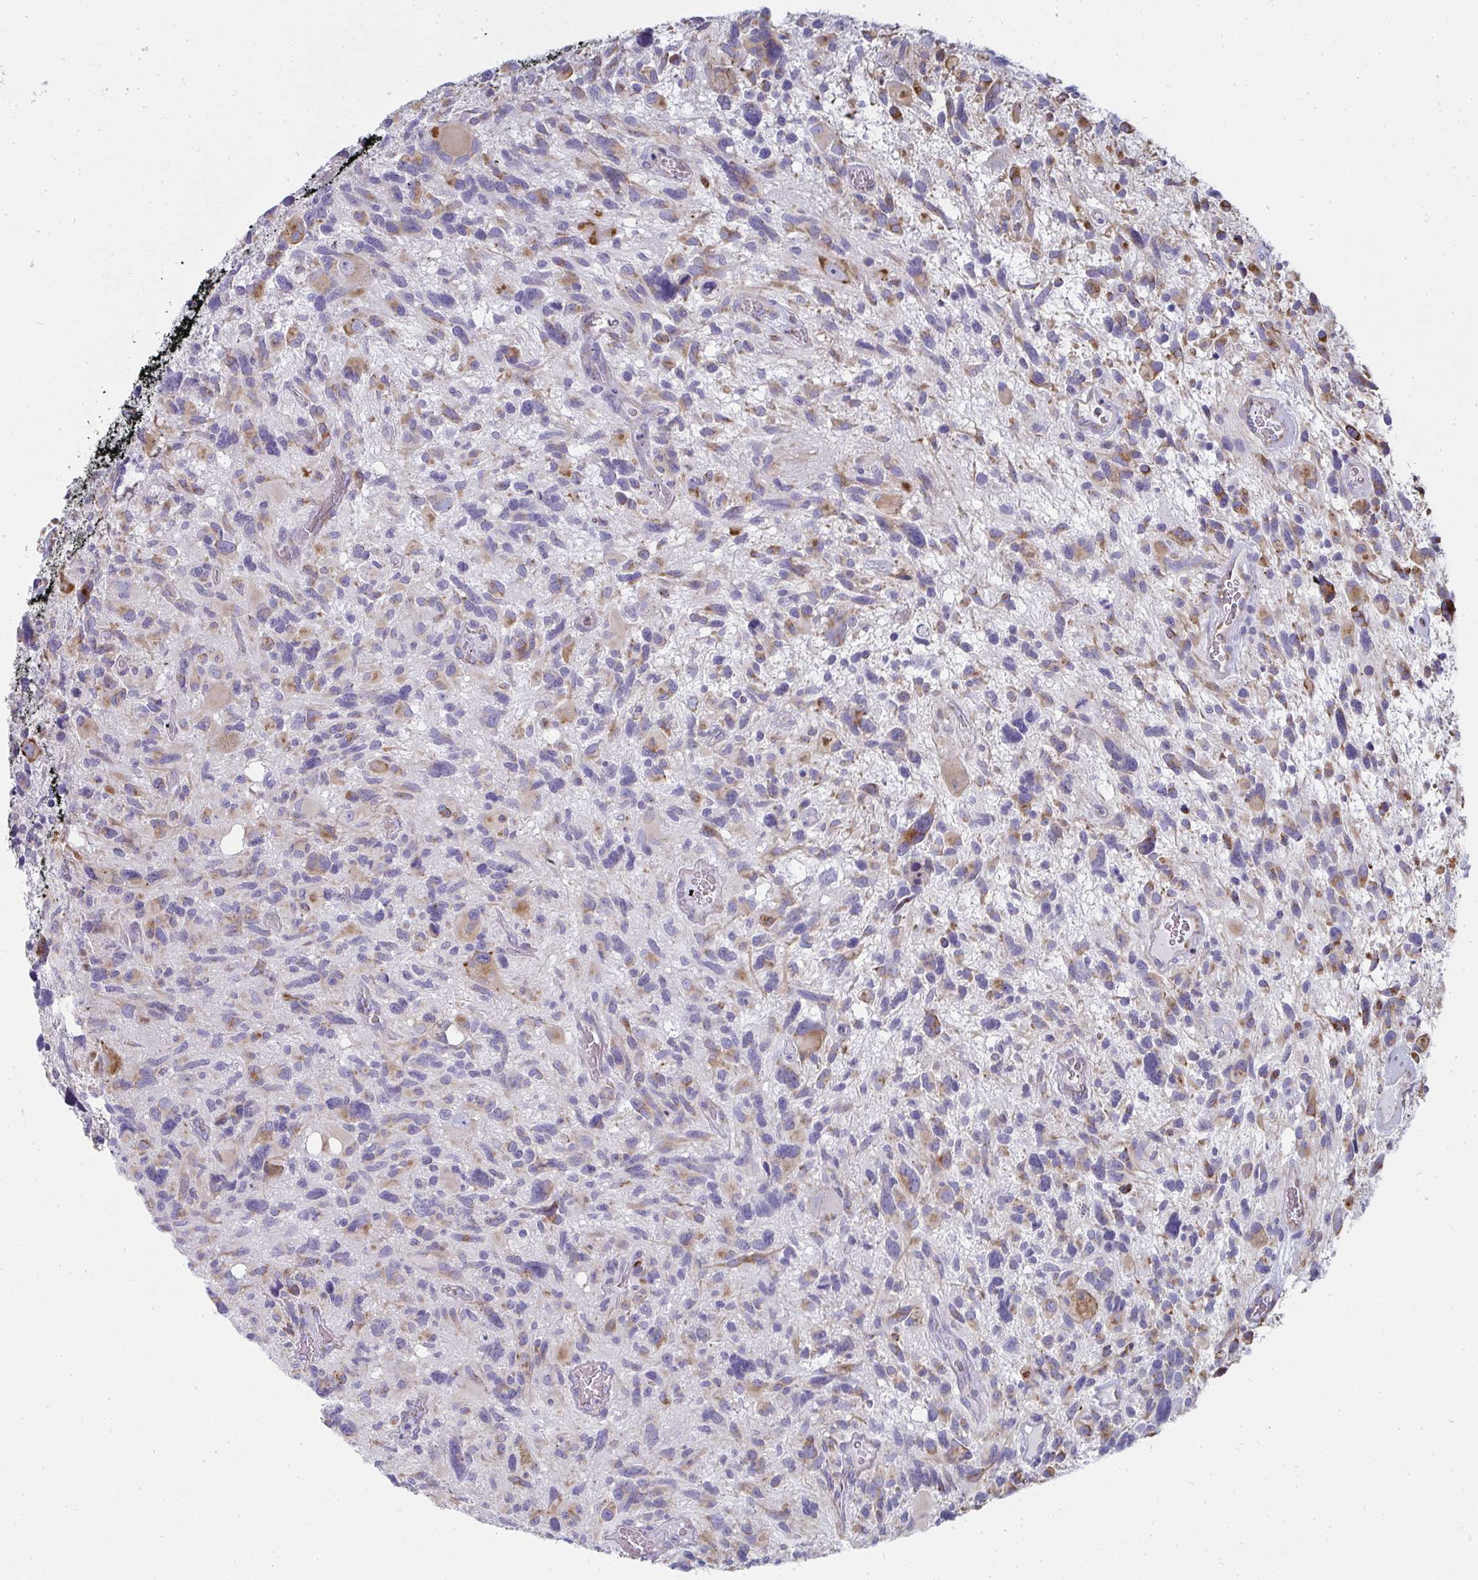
{"staining": {"intensity": "weak", "quantity": "25%-75%", "location": "cytoplasmic/membranous"}, "tissue": "glioma", "cell_type": "Tumor cells", "image_type": "cancer", "snomed": [{"axis": "morphology", "description": "Glioma, malignant, High grade"}, {"axis": "topography", "description": "Brain"}], "caption": "Immunohistochemistry histopathology image of human glioma stained for a protein (brown), which shows low levels of weak cytoplasmic/membranous staining in approximately 25%-75% of tumor cells.", "gene": "SHROOM1", "patient": {"sex": "male", "age": 49}}